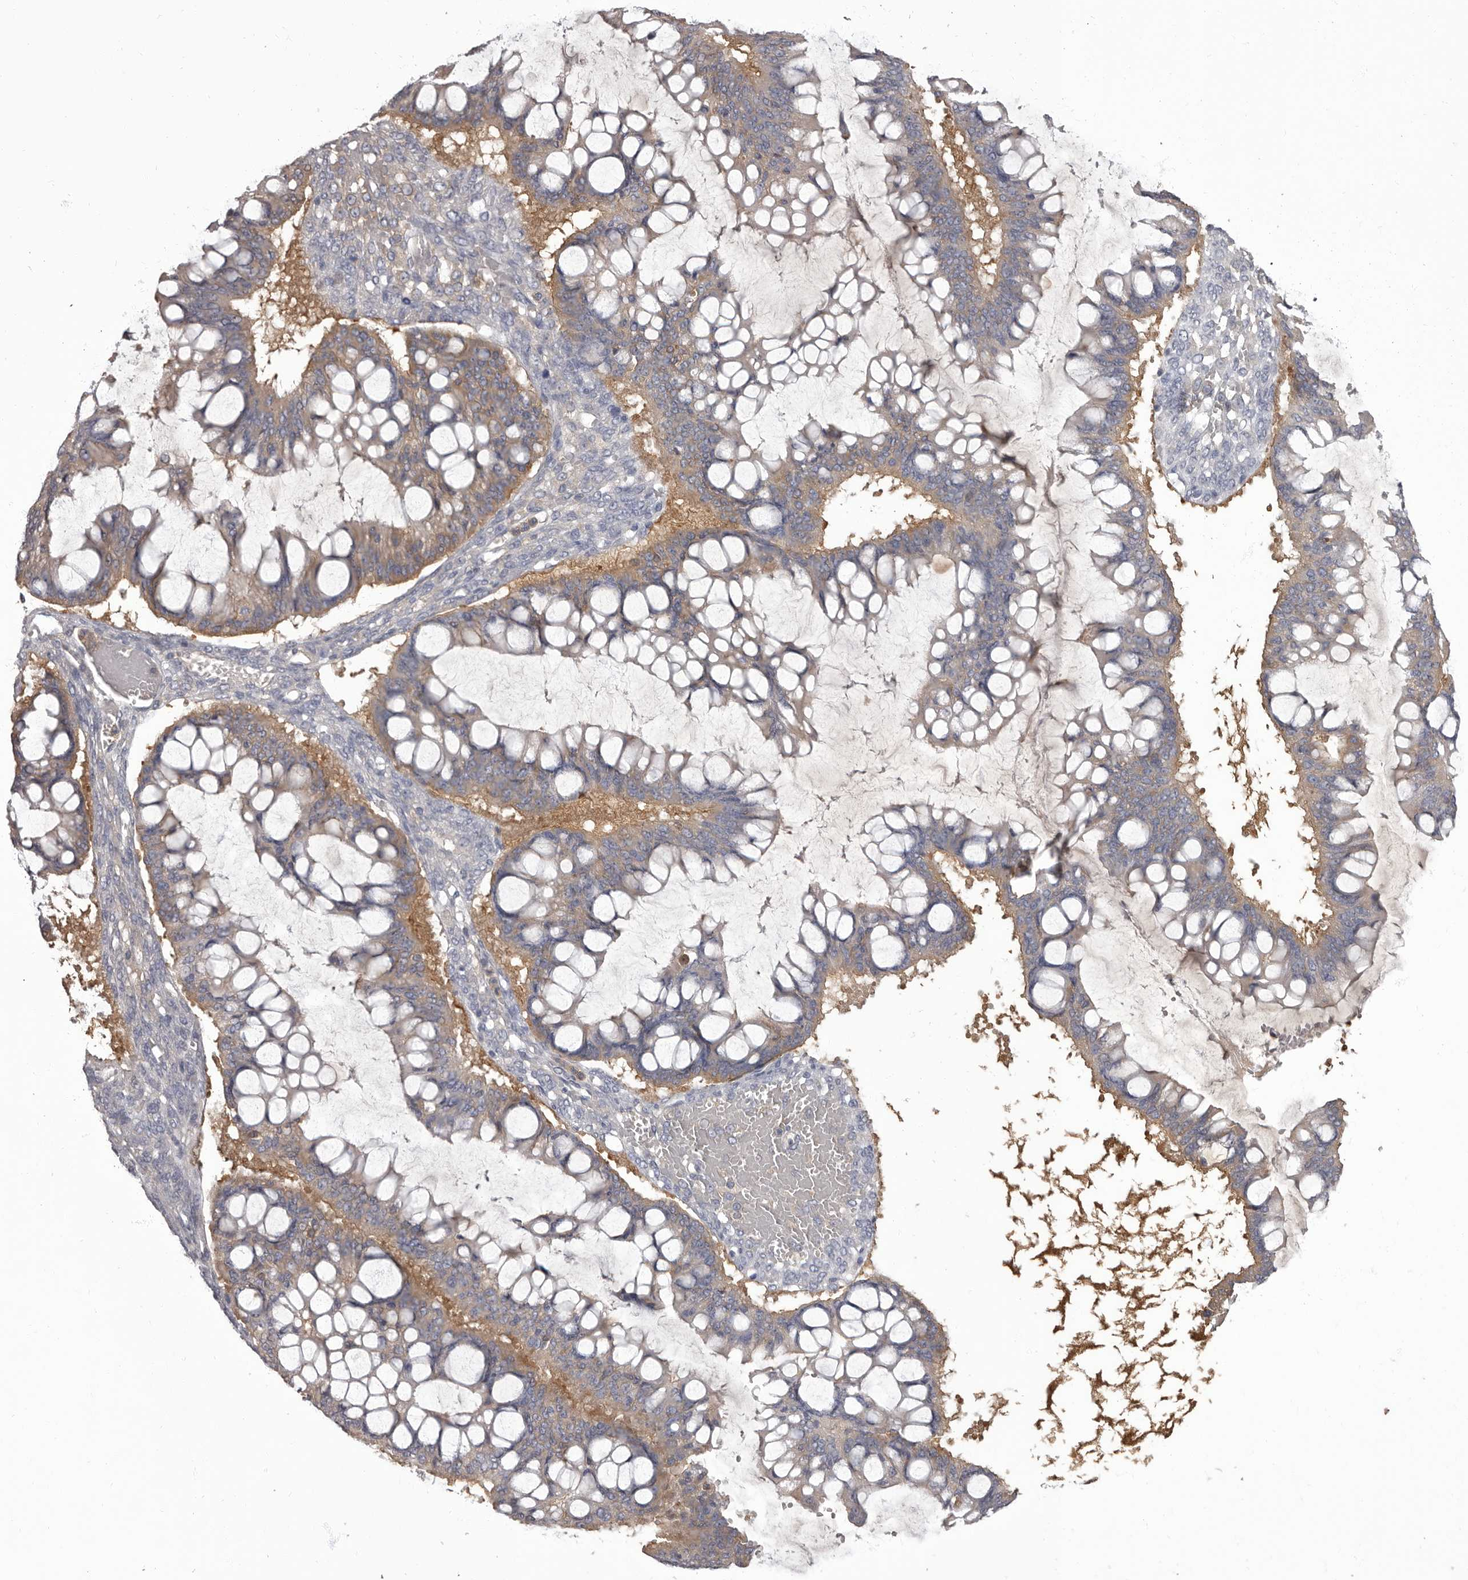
{"staining": {"intensity": "moderate", "quantity": ">75%", "location": "cytoplasmic/membranous"}, "tissue": "ovarian cancer", "cell_type": "Tumor cells", "image_type": "cancer", "snomed": [{"axis": "morphology", "description": "Cystadenocarcinoma, mucinous, NOS"}, {"axis": "topography", "description": "Ovary"}], "caption": "Protein staining of ovarian cancer (mucinous cystadenocarcinoma) tissue shows moderate cytoplasmic/membranous staining in approximately >75% of tumor cells.", "gene": "APEH", "patient": {"sex": "female", "age": 73}}